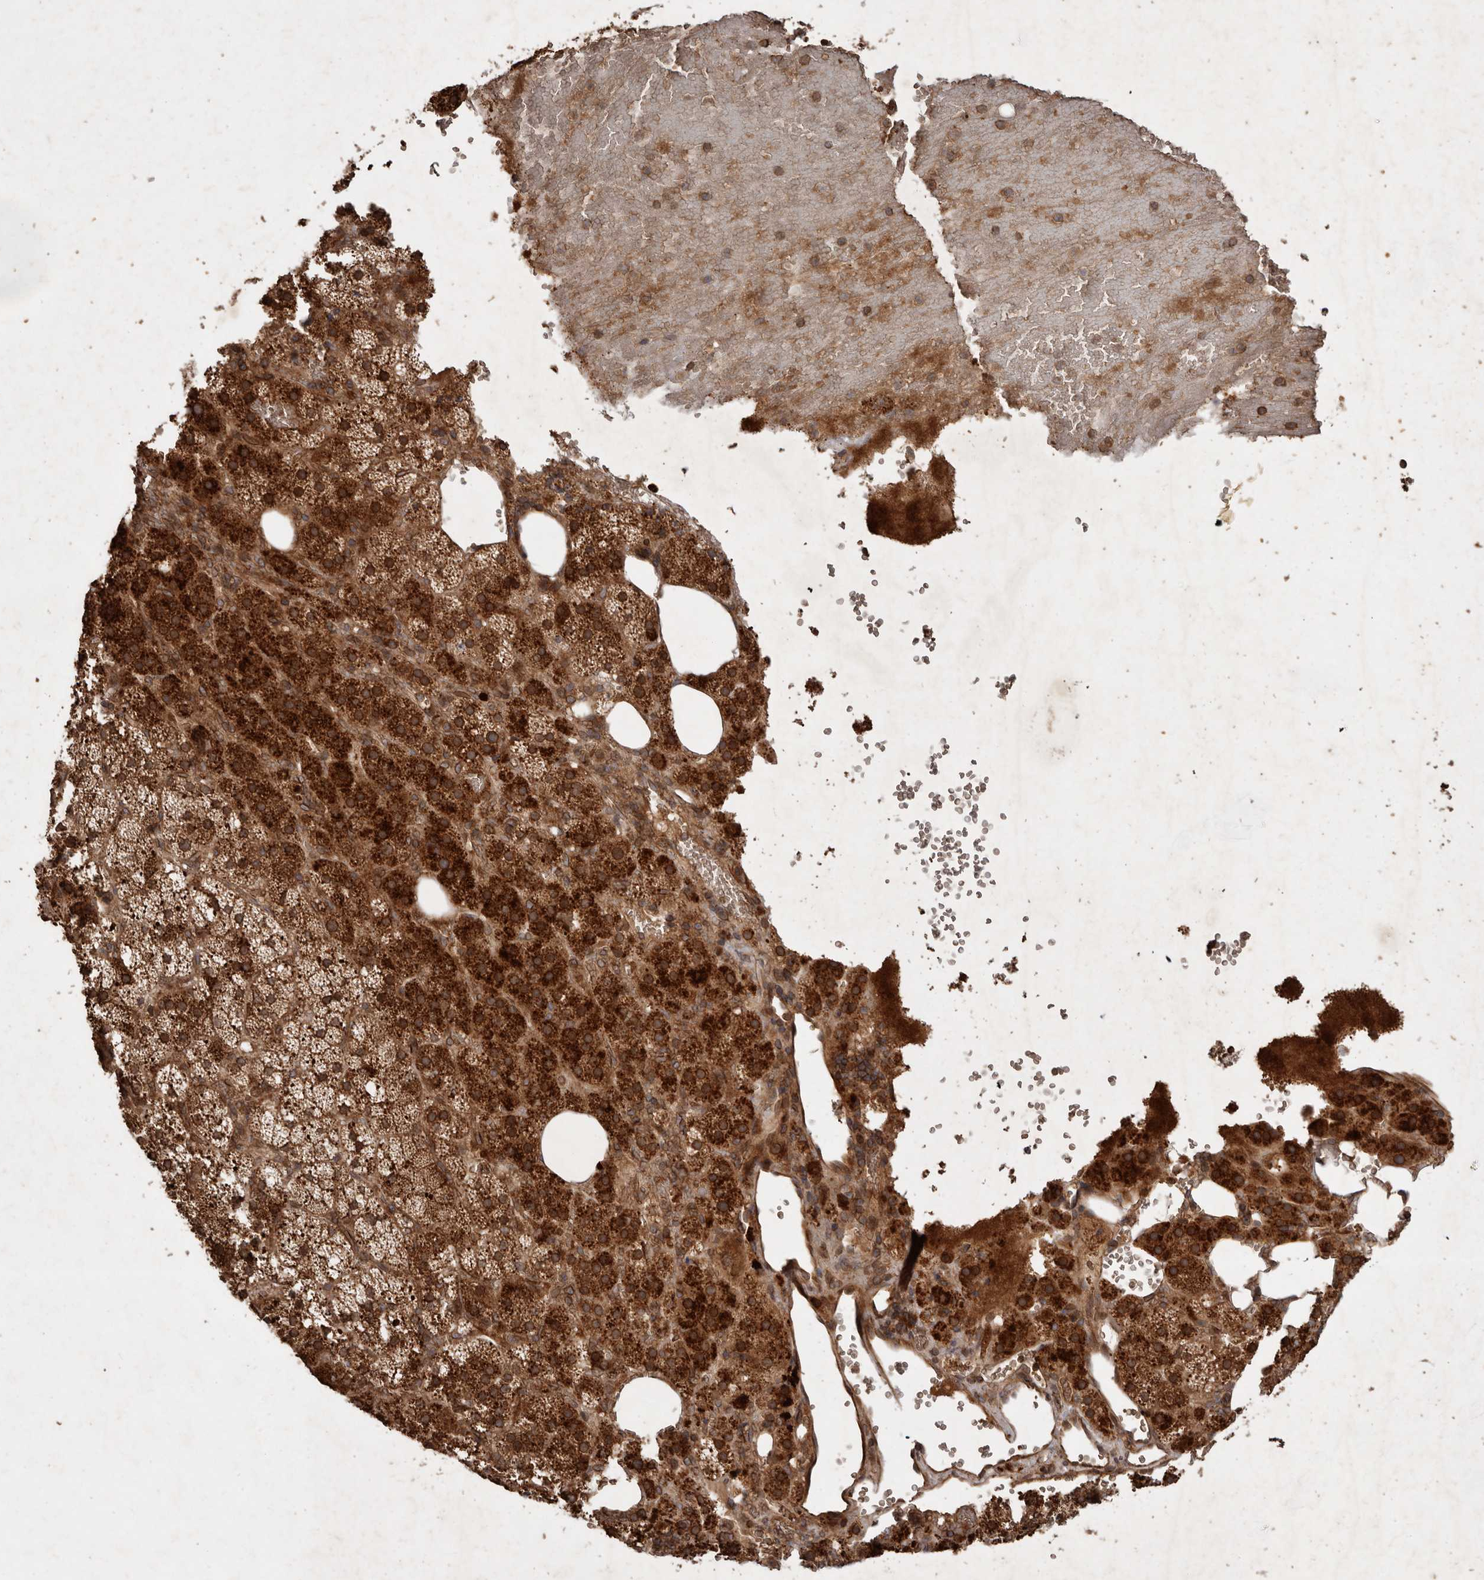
{"staining": {"intensity": "strong", "quantity": ">75%", "location": "cytoplasmic/membranous"}, "tissue": "adrenal gland", "cell_type": "Glandular cells", "image_type": "normal", "snomed": [{"axis": "morphology", "description": "Normal tissue, NOS"}, {"axis": "topography", "description": "Adrenal gland"}], "caption": "Adrenal gland stained with a protein marker exhibits strong staining in glandular cells.", "gene": "STK36", "patient": {"sex": "female", "age": 59}}